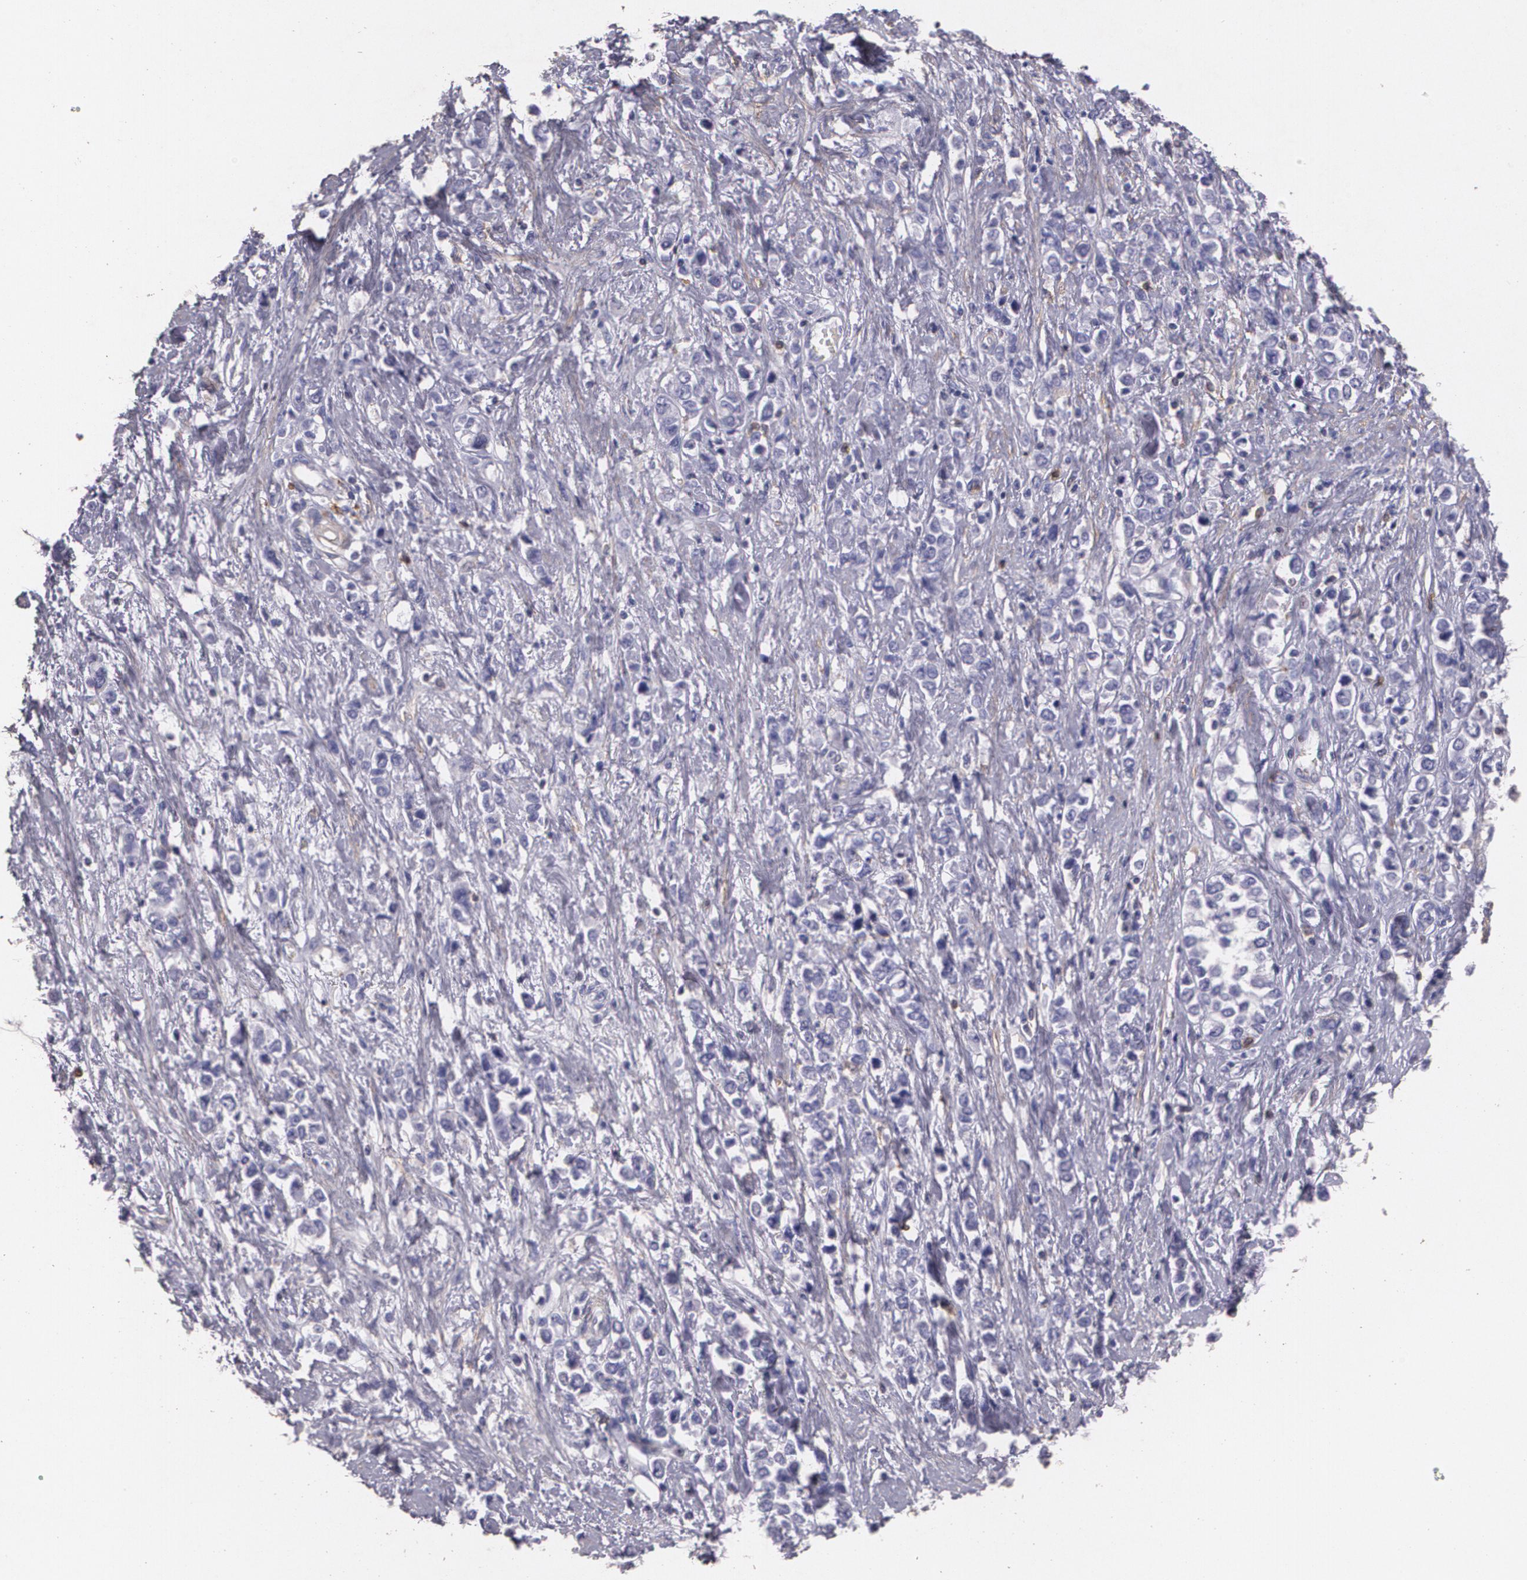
{"staining": {"intensity": "negative", "quantity": "none", "location": "none"}, "tissue": "stomach cancer", "cell_type": "Tumor cells", "image_type": "cancer", "snomed": [{"axis": "morphology", "description": "Adenocarcinoma, NOS"}, {"axis": "topography", "description": "Stomach, upper"}], "caption": "Stomach cancer (adenocarcinoma) was stained to show a protein in brown. There is no significant expression in tumor cells. (DAB immunohistochemistry (IHC) with hematoxylin counter stain).", "gene": "TGFBR1", "patient": {"sex": "male", "age": 76}}